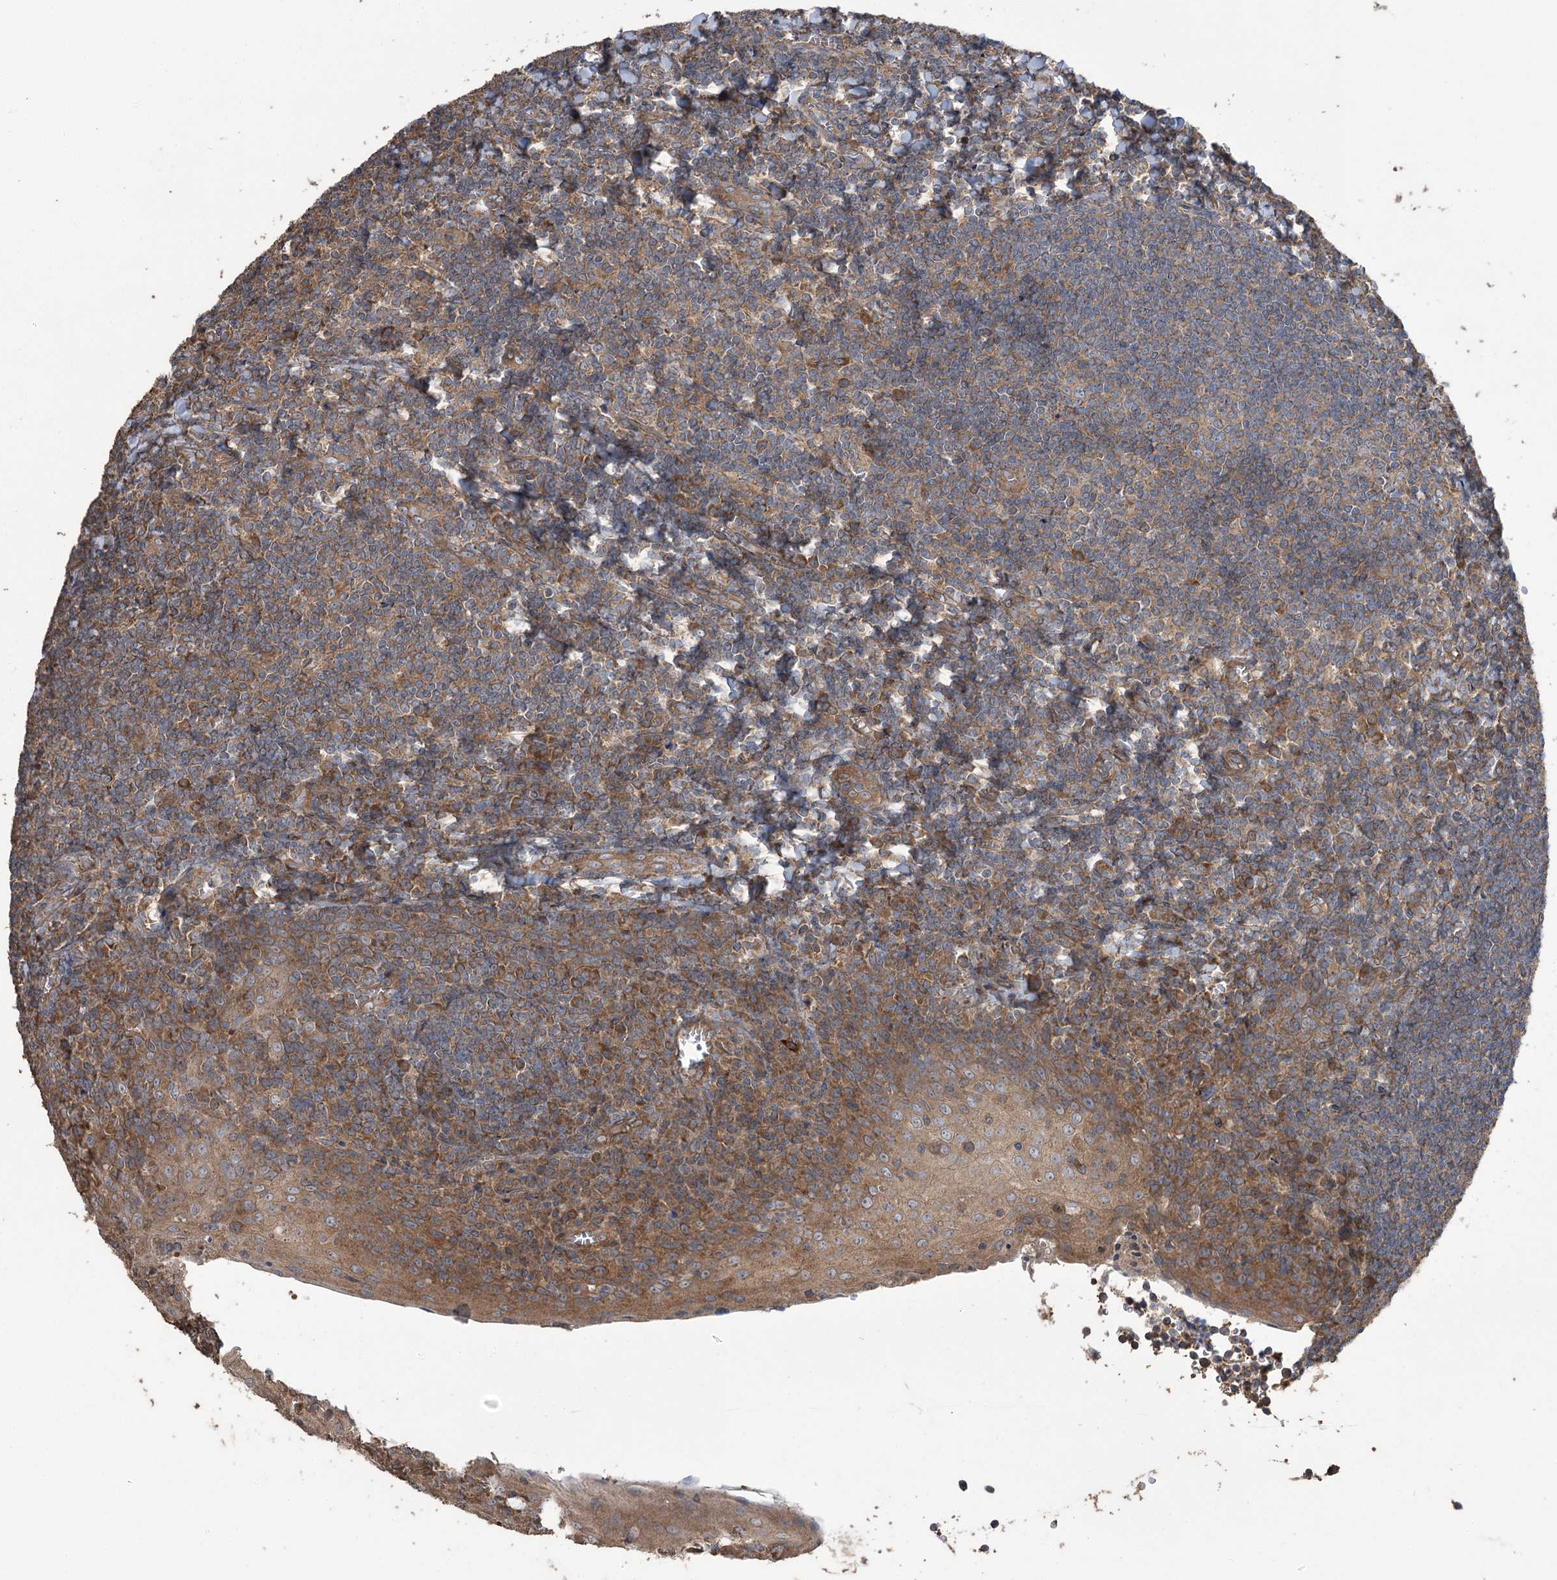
{"staining": {"intensity": "negative", "quantity": "none", "location": "none"}, "tissue": "tonsil", "cell_type": "Germinal center cells", "image_type": "normal", "snomed": [{"axis": "morphology", "description": "Normal tissue, NOS"}, {"axis": "topography", "description": "Tonsil"}], "caption": "The histopathology image reveals no staining of germinal center cells in unremarkable tonsil. (DAB immunohistochemistry (IHC) visualized using brightfield microscopy, high magnification).", "gene": "PRSS53", "patient": {"sex": "male", "age": 27}}